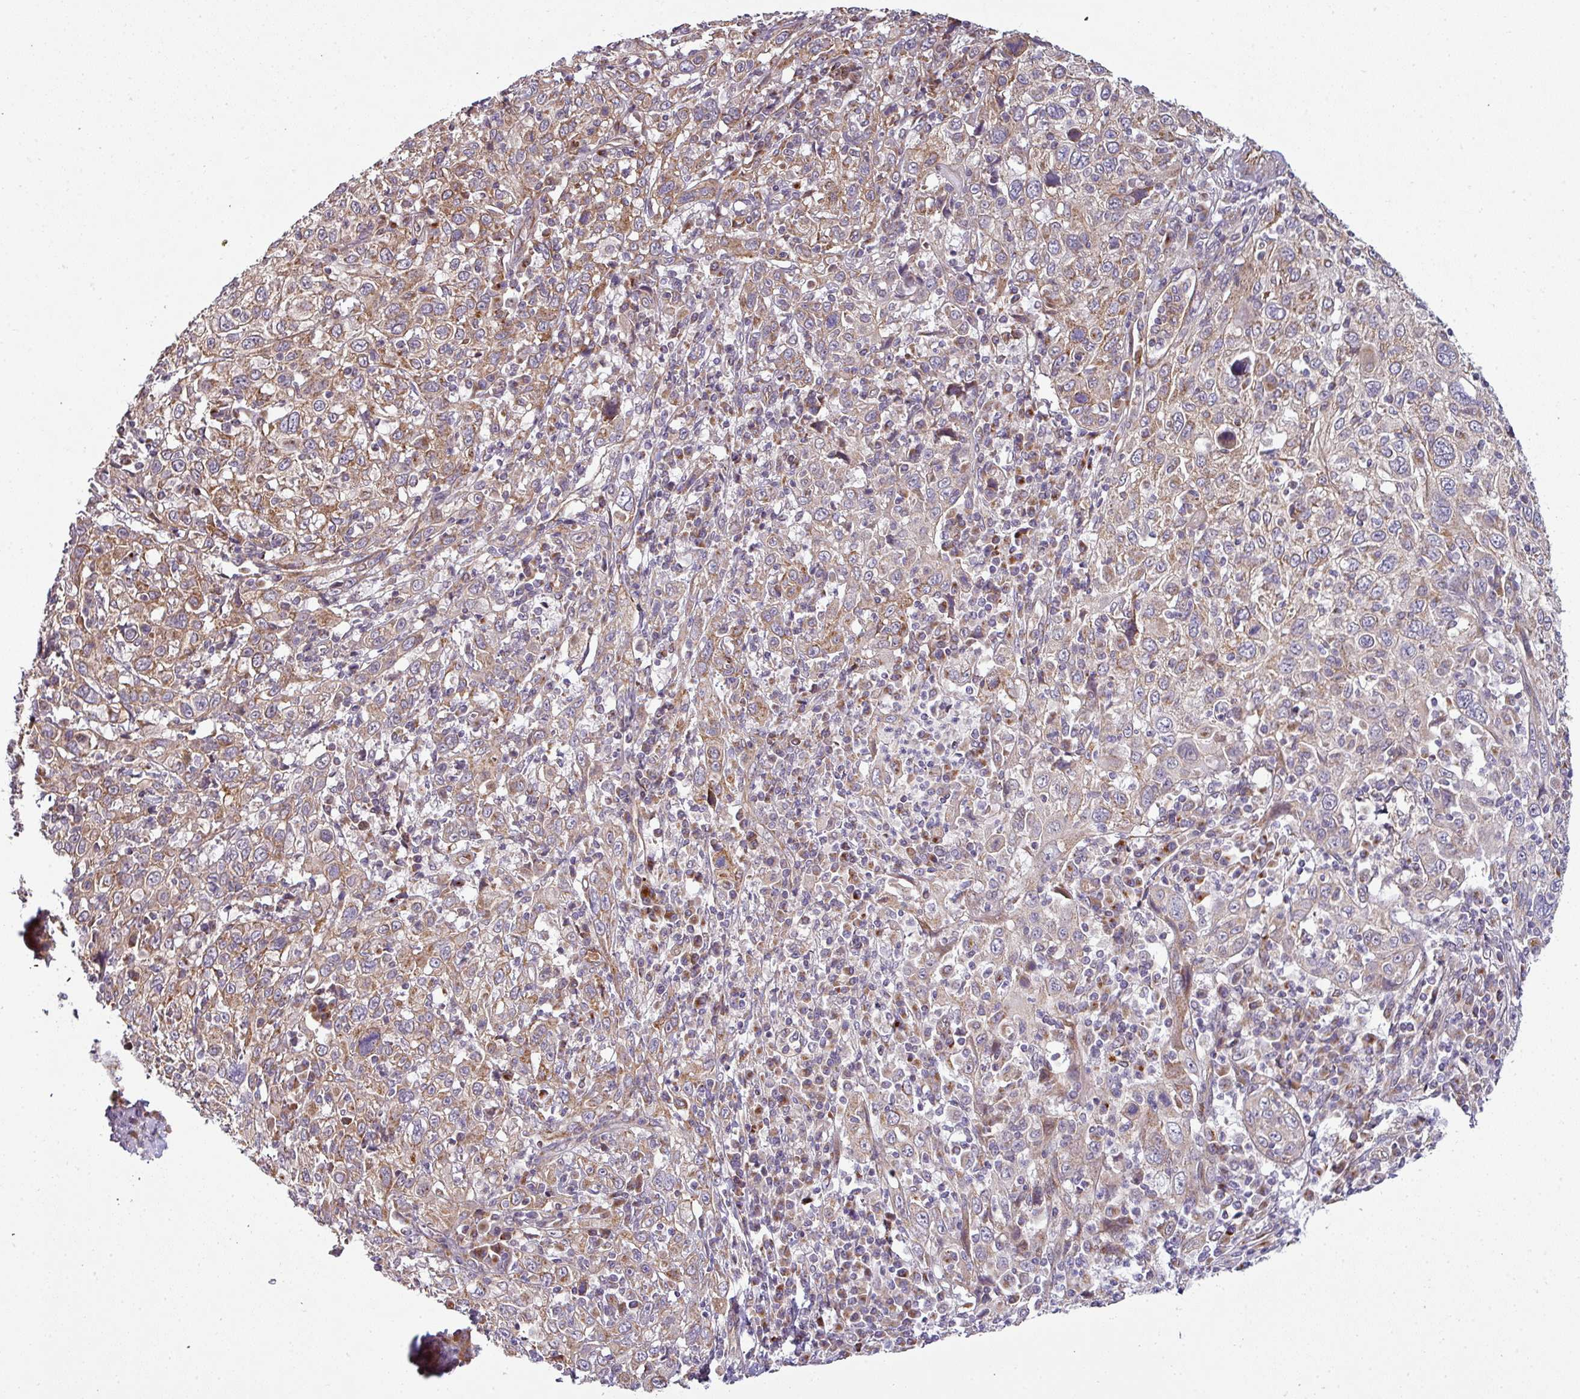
{"staining": {"intensity": "moderate", "quantity": ">75%", "location": "cytoplasmic/membranous"}, "tissue": "cervical cancer", "cell_type": "Tumor cells", "image_type": "cancer", "snomed": [{"axis": "morphology", "description": "Squamous cell carcinoma, NOS"}, {"axis": "topography", "description": "Cervix"}], "caption": "Immunohistochemistry (IHC) histopathology image of neoplastic tissue: squamous cell carcinoma (cervical) stained using immunohistochemistry exhibits medium levels of moderate protein expression localized specifically in the cytoplasmic/membranous of tumor cells, appearing as a cytoplasmic/membranous brown color.", "gene": "TIMMDC1", "patient": {"sex": "female", "age": 46}}